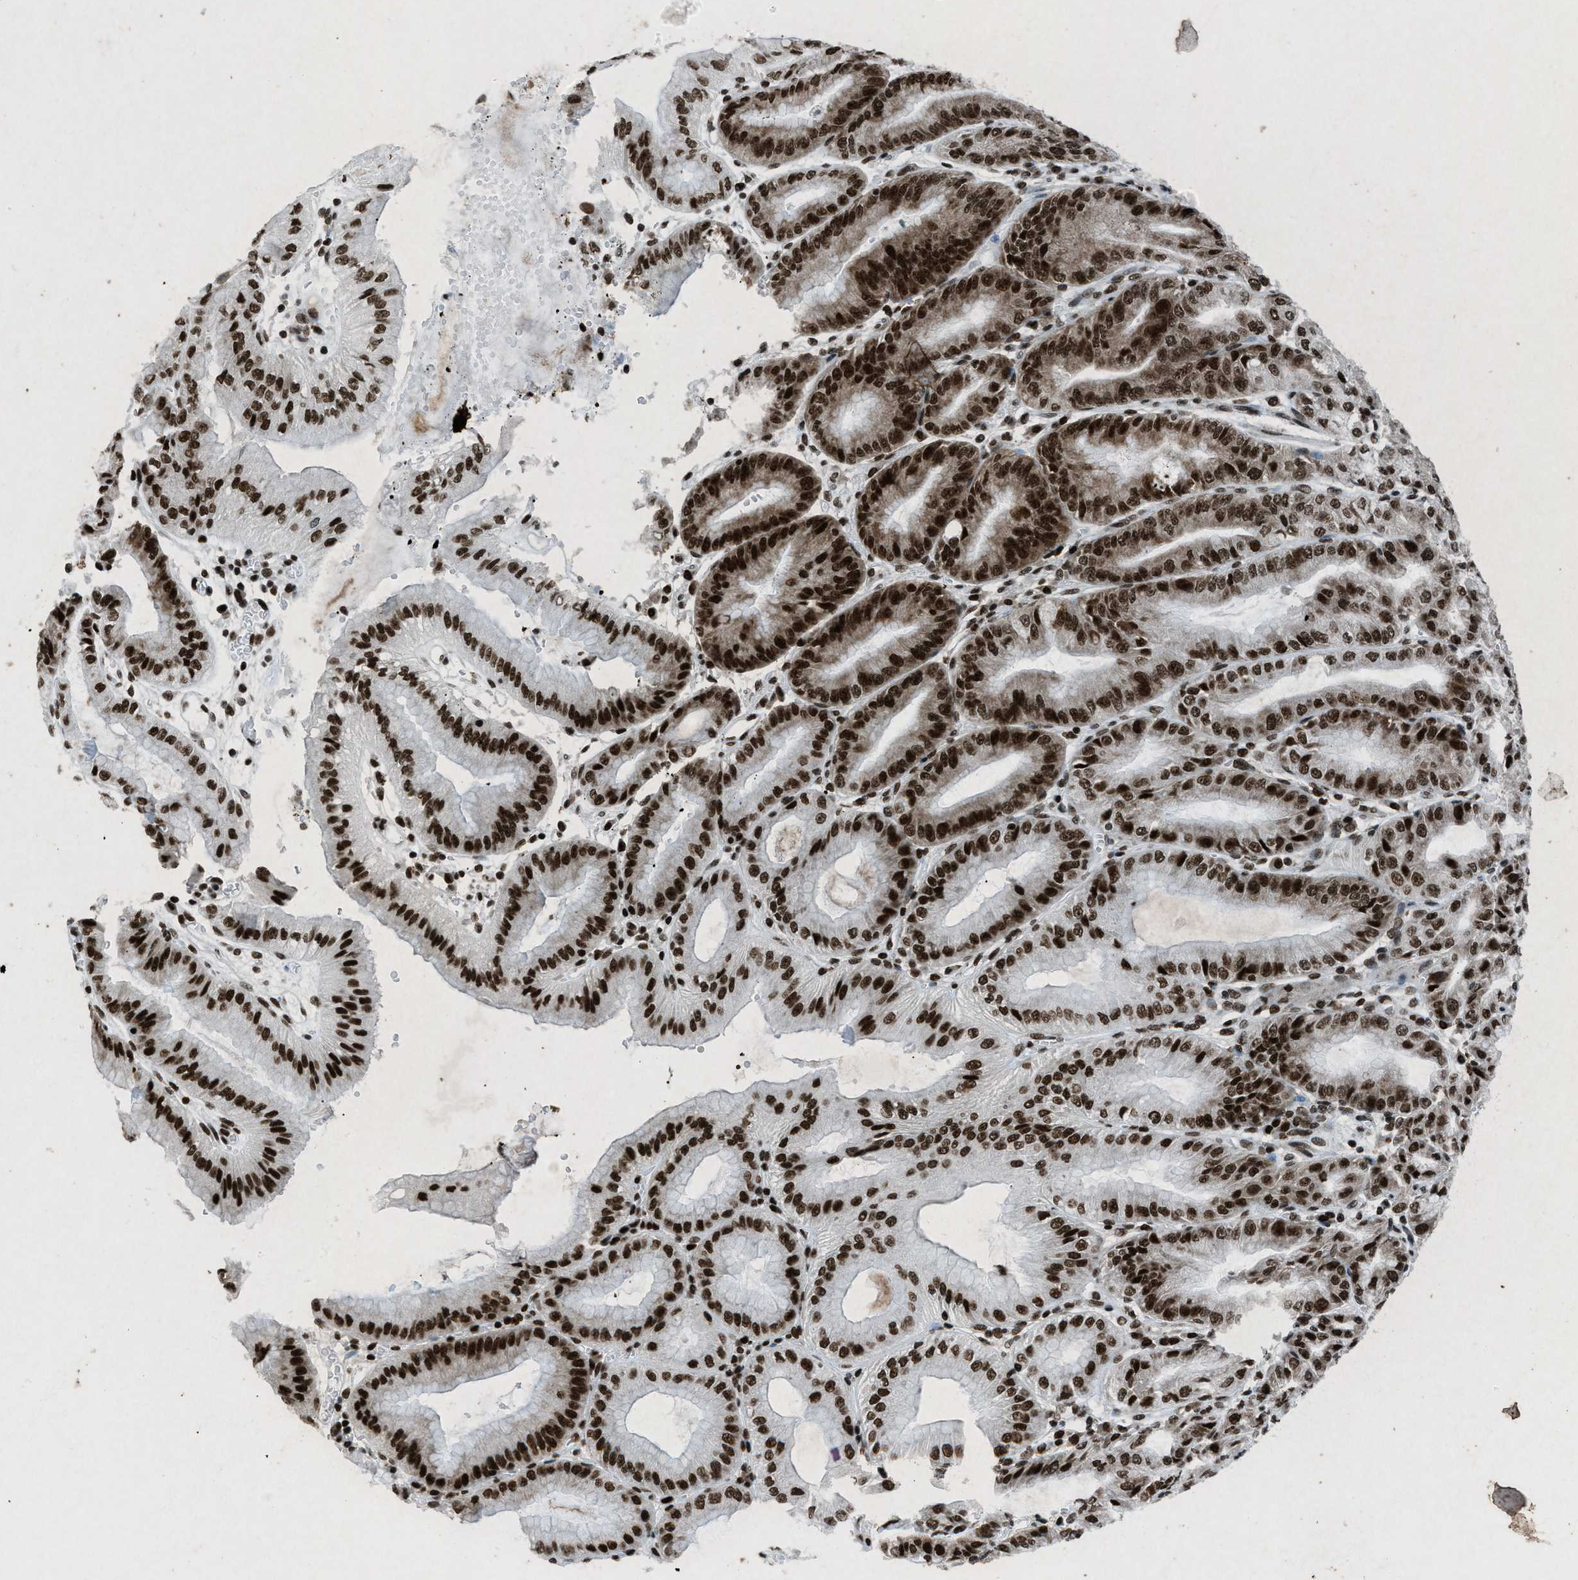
{"staining": {"intensity": "strong", "quantity": ">75%", "location": "nuclear"}, "tissue": "stomach", "cell_type": "Glandular cells", "image_type": "normal", "snomed": [{"axis": "morphology", "description": "Normal tissue, NOS"}, {"axis": "topography", "description": "Stomach, lower"}], "caption": "Immunohistochemistry (IHC) (DAB) staining of benign human stomach reveals strong nuclear protein staining in approximately >75% of glandular cells.", "gene": "NXF1", "patient": {"sex": "male", "age": 71}}